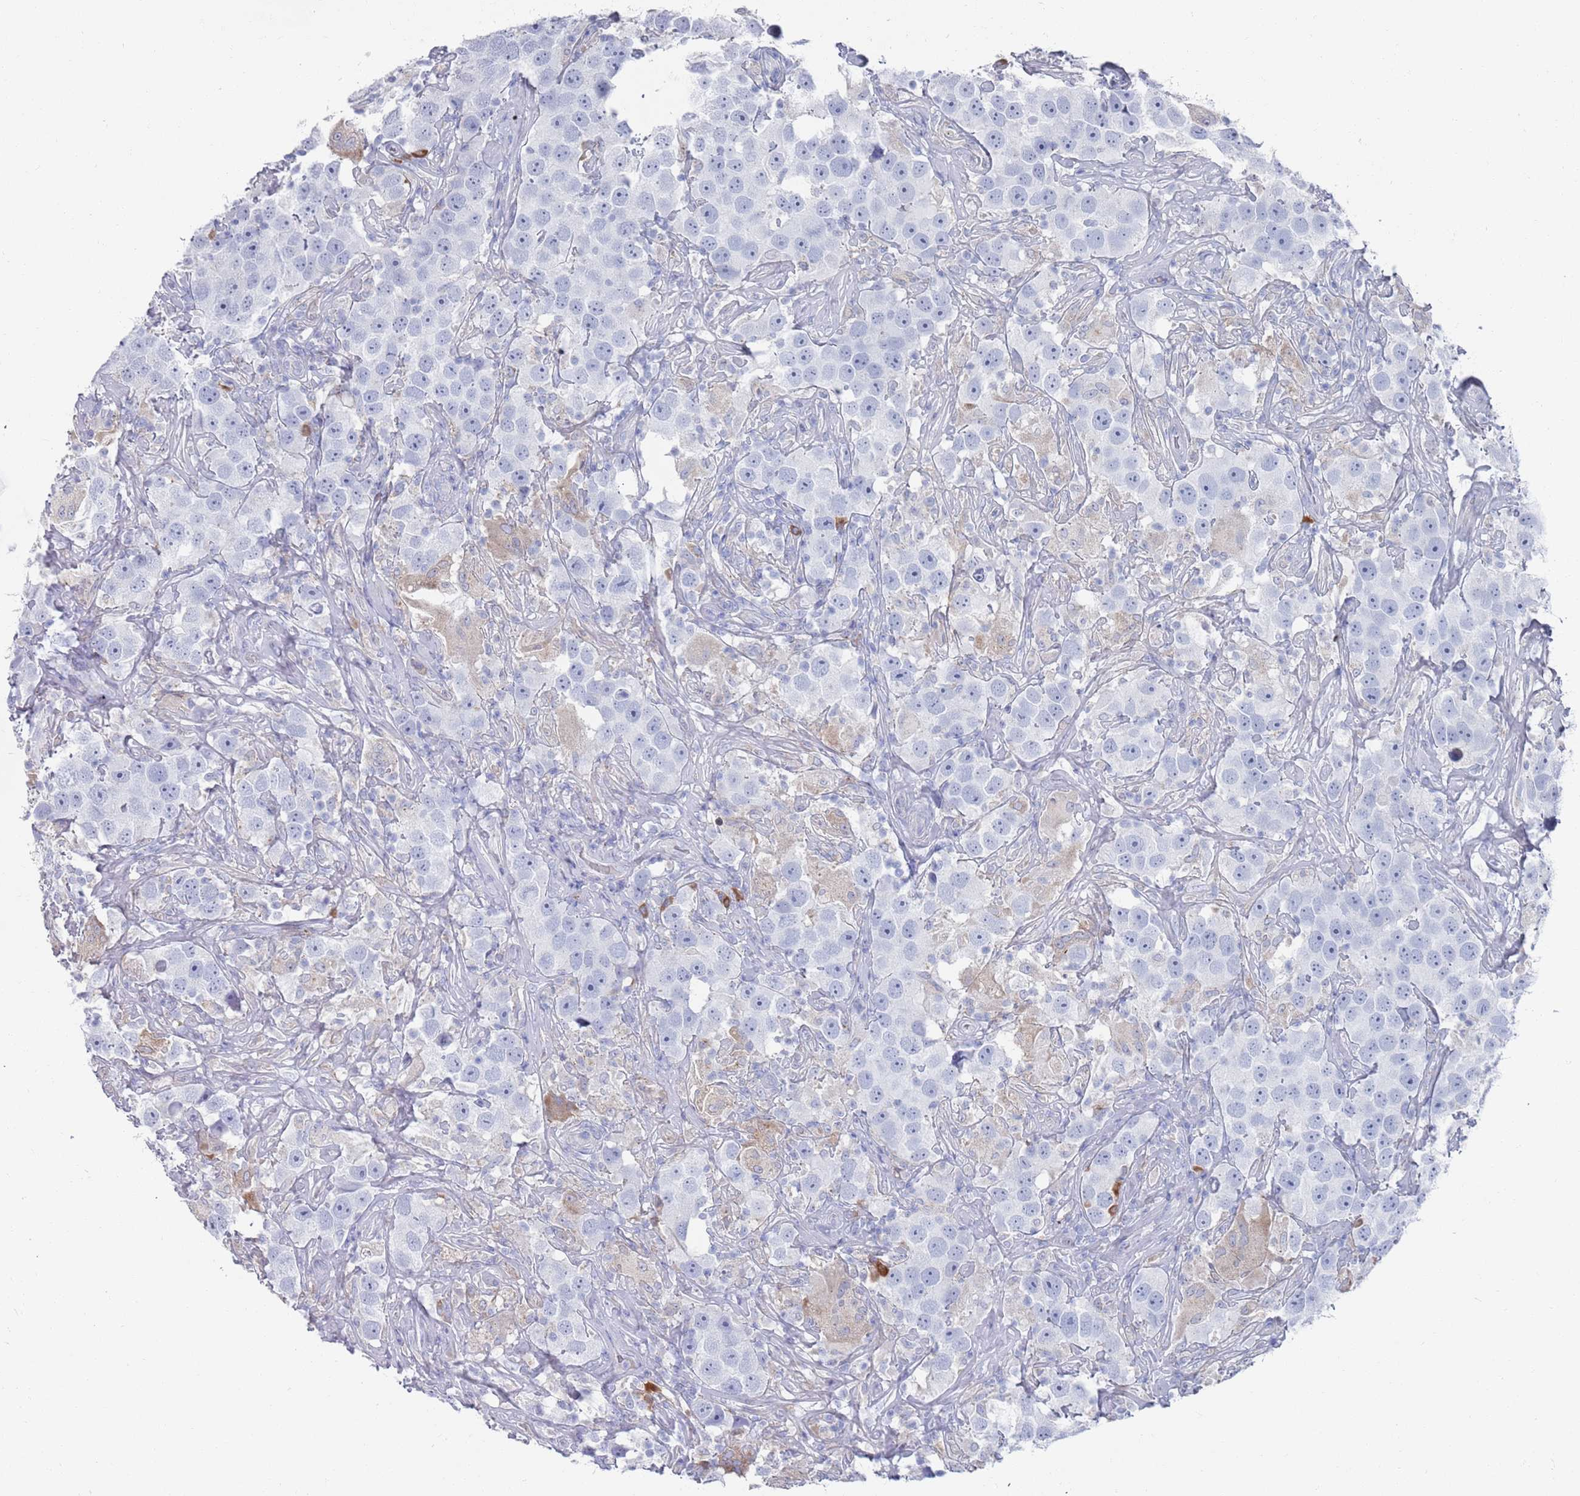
{"staining": {"intensity": "negative", "quantity": "none", "location": "none"}, "tissue": "testis cancer", "cell_type": "Tumor cells", "image_type": "cancer", "snomed": [{"axis": "morphology", "description": "Seminoma, NOS"}, {"axis": "topography", "description": "Testis"}], "caption": "Tumor cells show no significant expression in testis cancer (seminoma).", "gene": "MAT1A", "patient": {"sex": "male", "age": 49}}